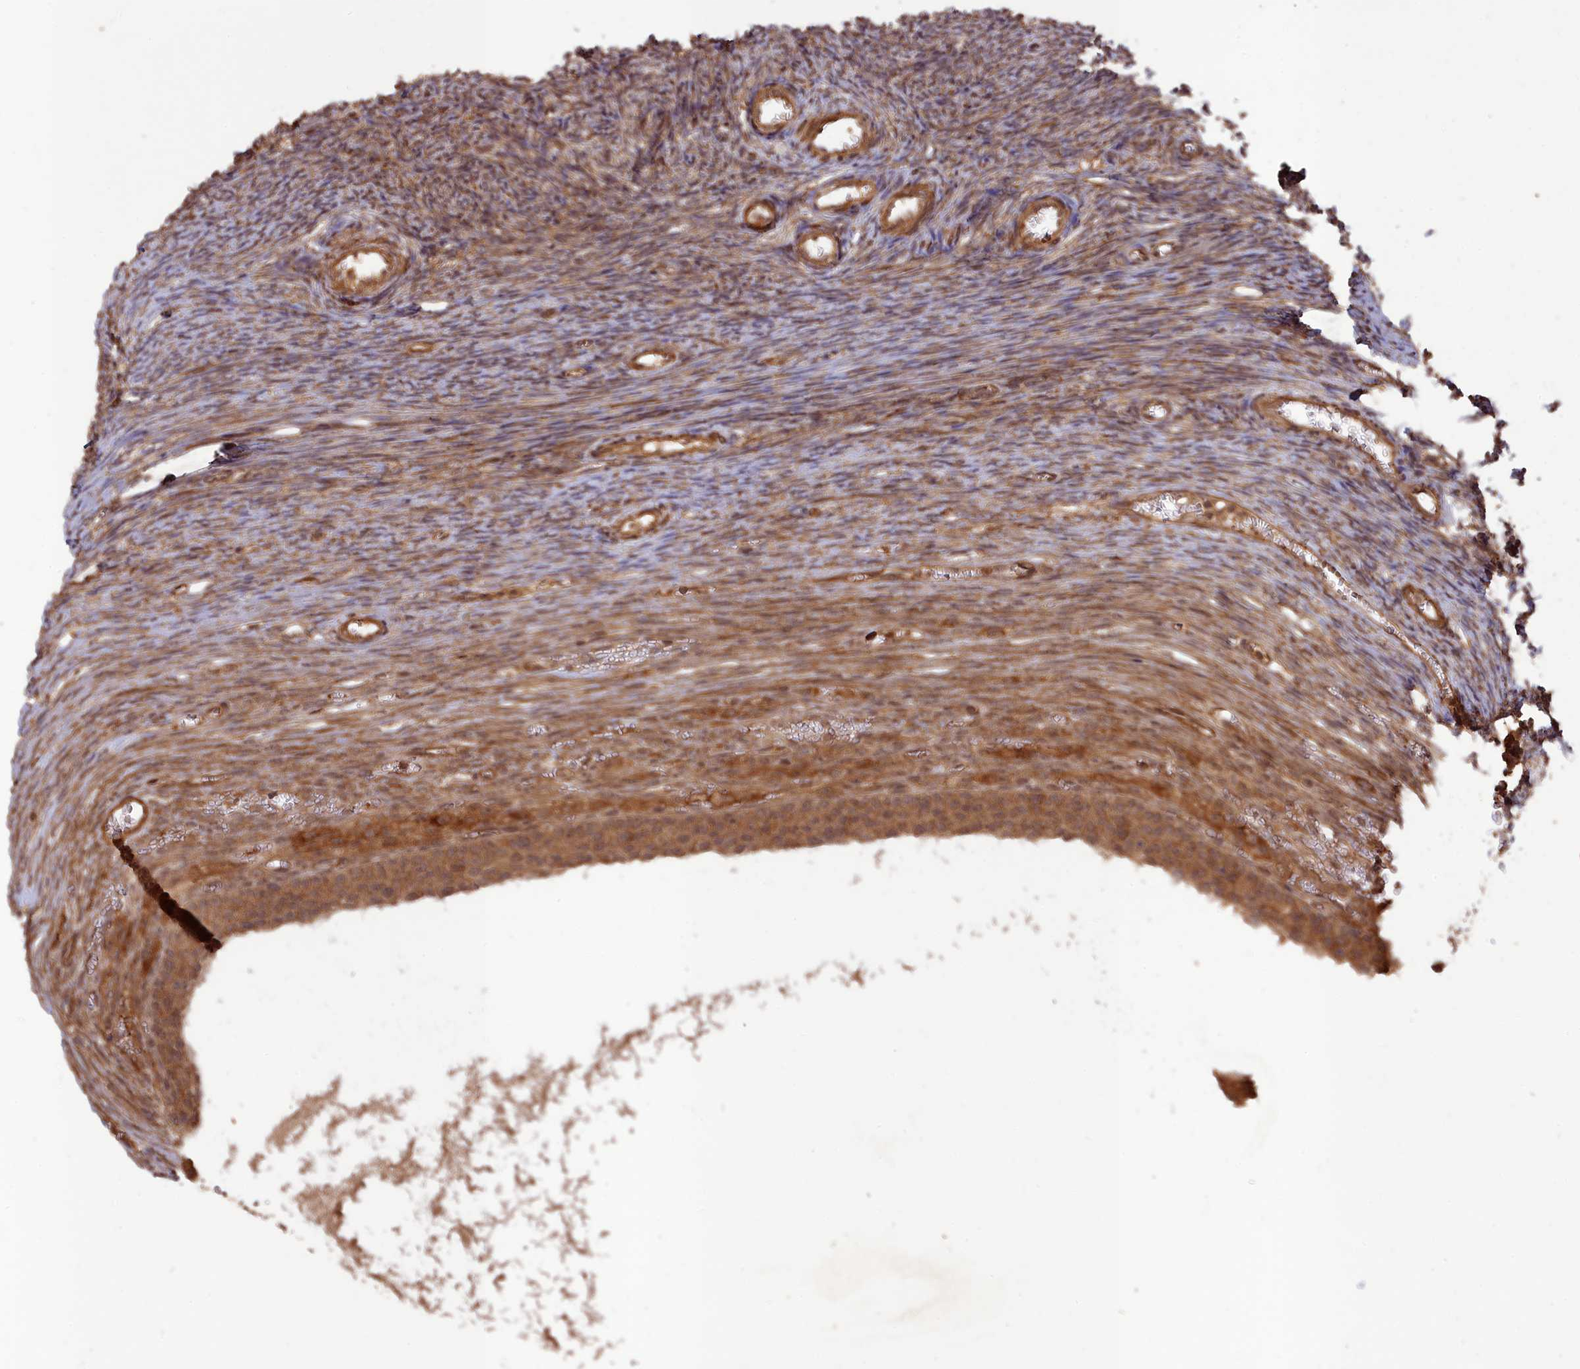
{"staining": {"intensity": "moderate", "quantity": ">75%", "location": "cytoplasmic/membranous"}, "tissue": "ovary", "cell_type": "Ovarian stroma cells", "image_type": "normal", "snomed": [{"axis": "morphology", "description": "Normal tissue, NOS"}, {"axis": "topography", "description": "Ovary"}], "caption": "The image demonstrates staining of benign ovary, revealing moderate cytoplasmic/membranous protein expression (brown color) within ovarian stroma cells. Using DAB (3,3'-diaminobenzidine) (brown) and hematoxylin (blue) stains, captured at high magnification using brightfield microscopy.", "gene": "CCDC174", "patient": {"sex": "female", "age": 44}}